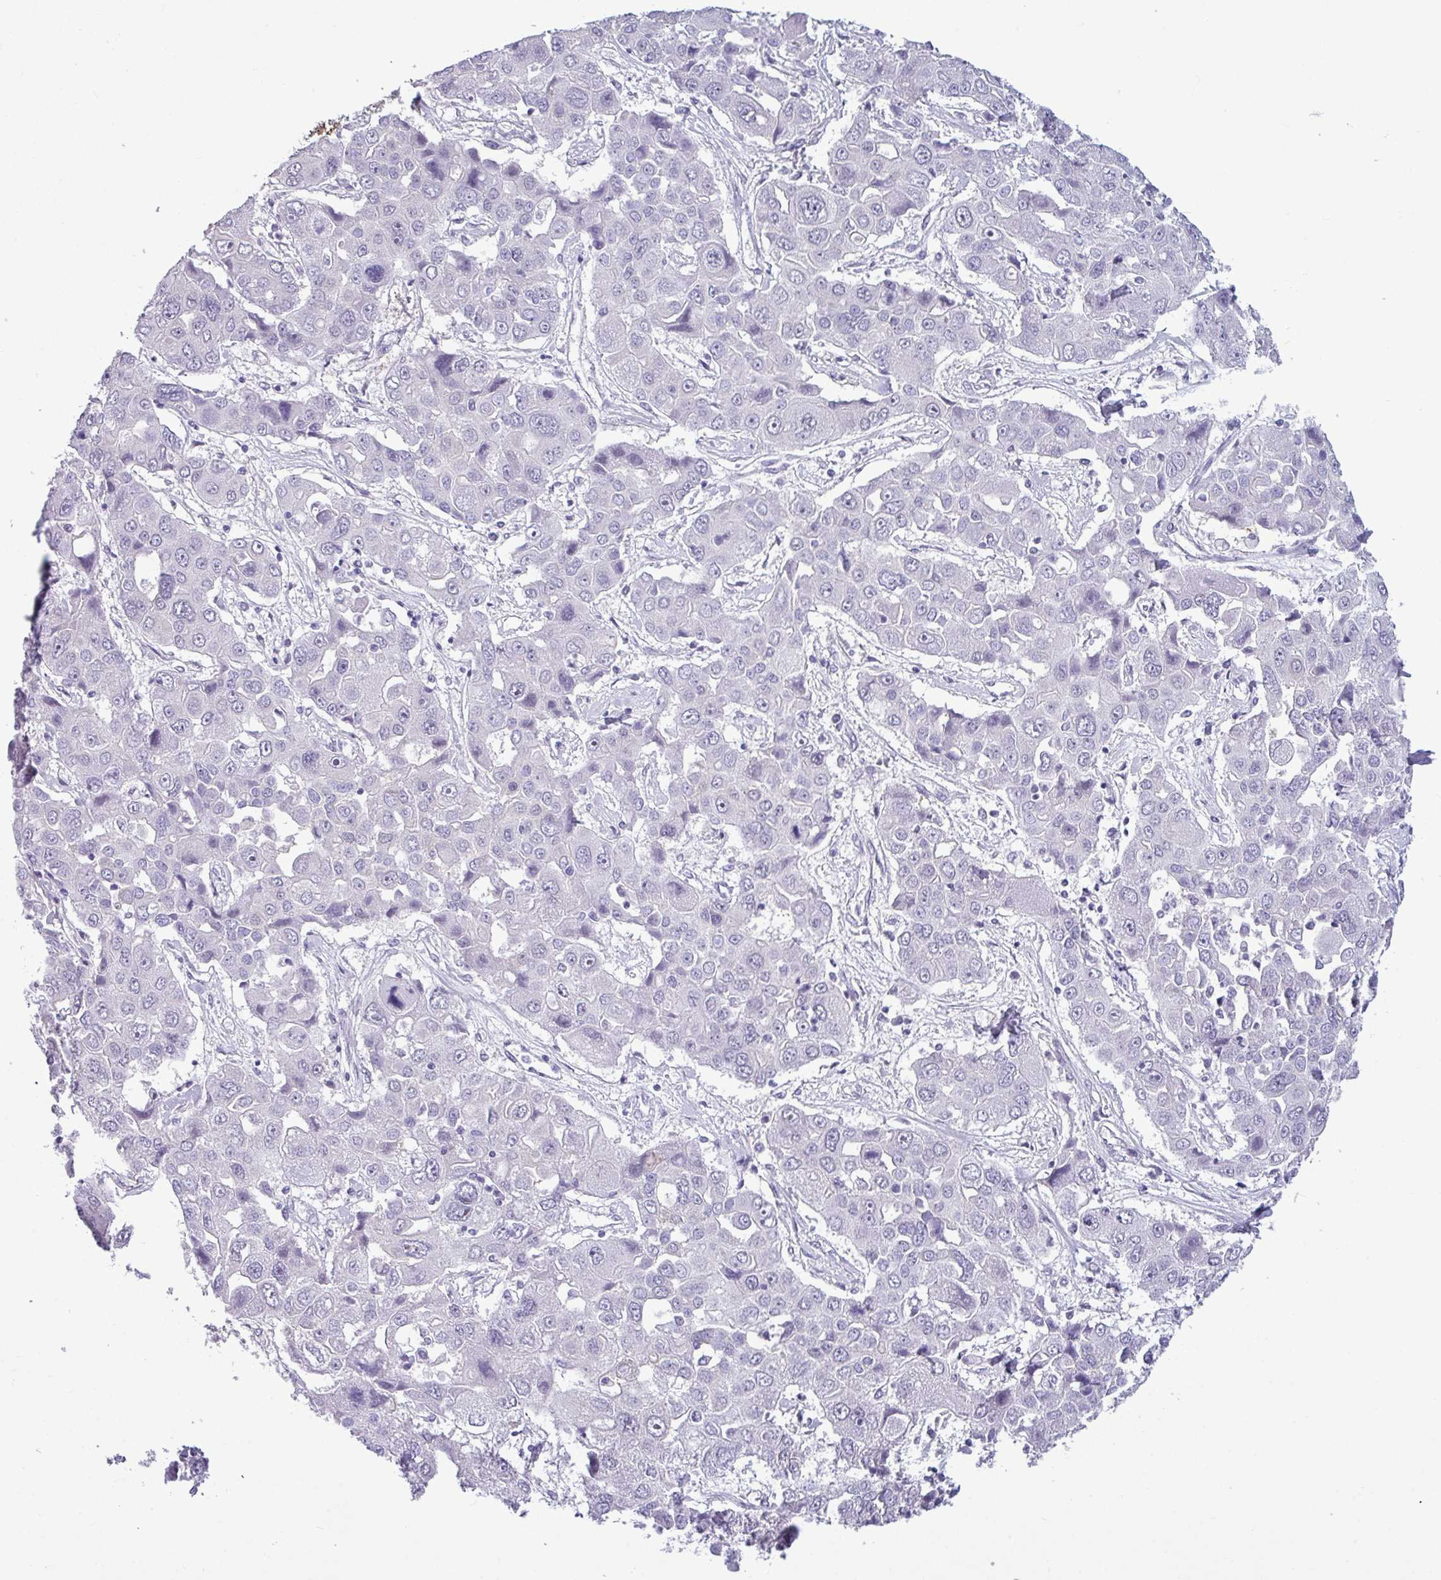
{"staining": {"intensity": "negative", "quantity": "none", "location": "none"}, "tissue": "liver cancer", "cell_type": "Tumor cells", "image_type": "cancer", "snomed": [{"axis": "morphology", "description": "Cholangiocarcinoma"}, {"axis": "topography", "description": "Liver"}], "caption": "Liver cancer (cholangiocarcinoma) stained for a protein using immunohistochemistry displays no staining tumor cells.", "gene": "SRGAP1", "patient": {"sex": "male", "age": 67}}